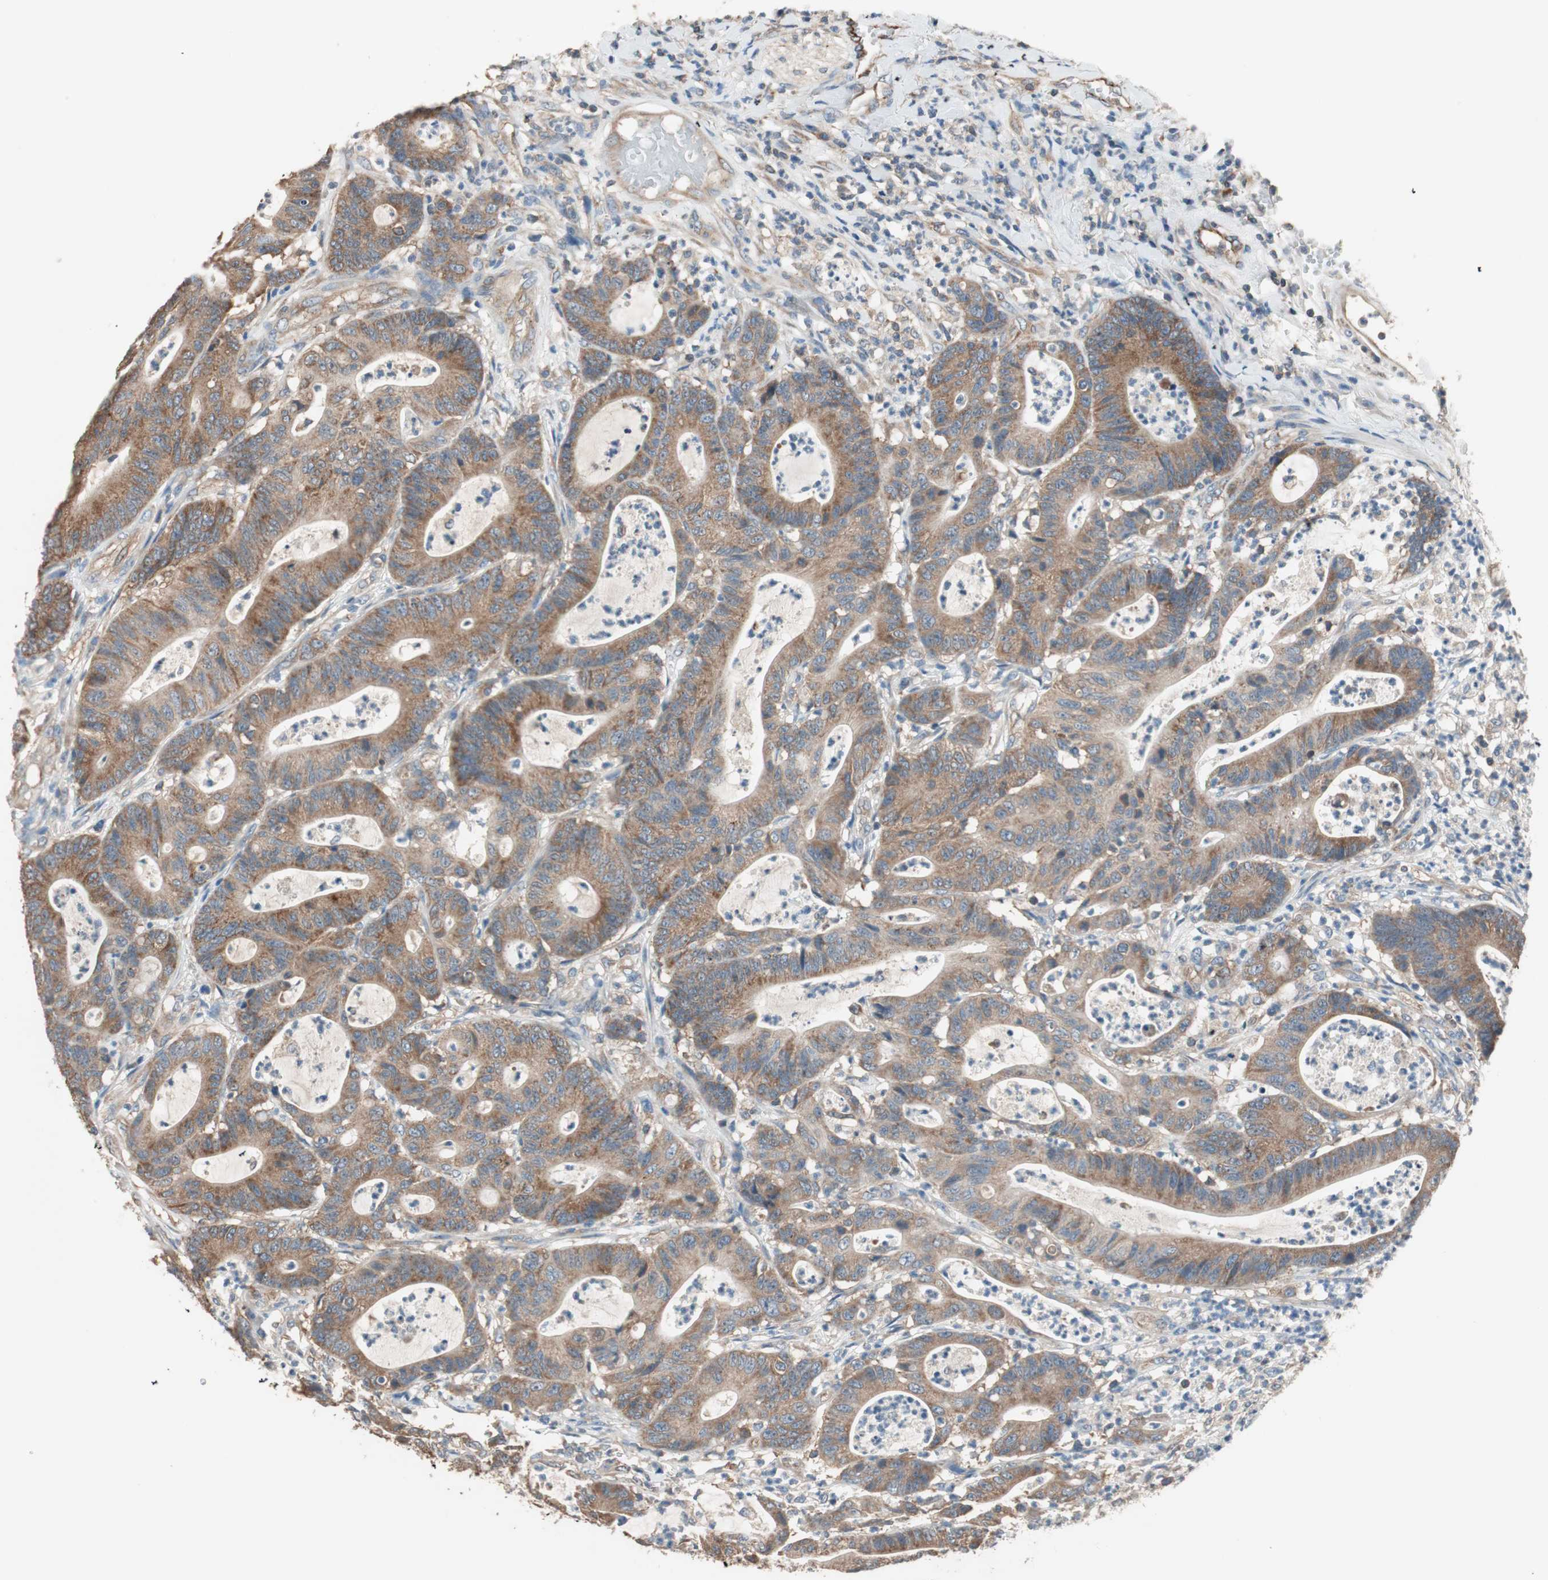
{"staining": {"intensity": "moderate", "quantity": ">75%", "location": "cytoplasmic/membranous"}, "tissue": "colorectal cancer", "cell_type": "Tumor cells", "image_type": "cancer", "snomed": [{"axis": "morphology", "description": "Adenocarcinoma, NOS"}, {"axis": "topography", "description": "Colon"}], "caption": "Protein expression analysis of colorectal cancer (adenocarcinoma) demonstrates moderate cytoplasmic/membranous staining in about >75% of tumor cells.", "gene": "CC2D1A", "patient": {"sex": "female", "age": 84}}